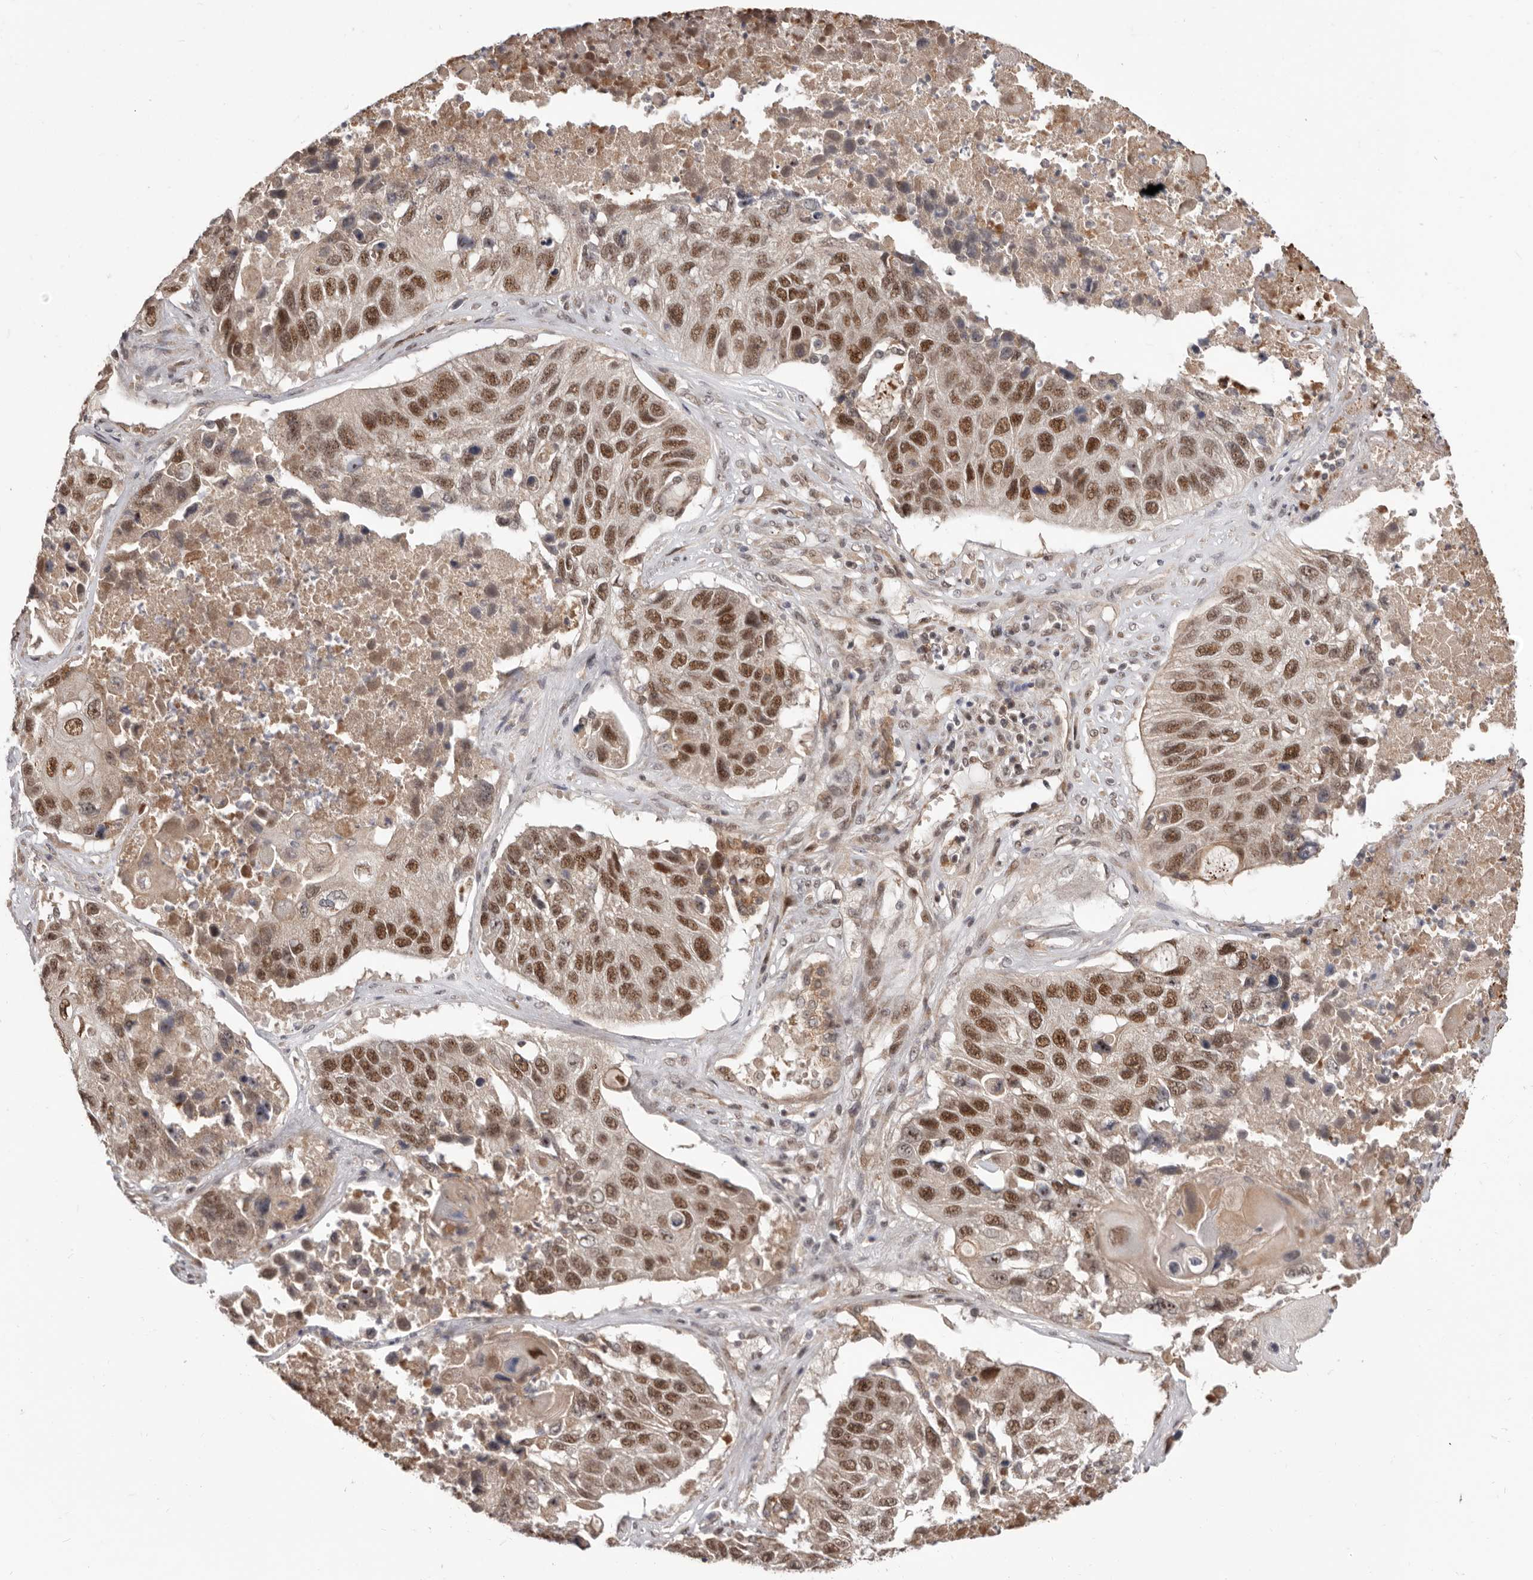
{"staining": {"intensity": "strong", "quantity": ">75%", "location": "nuclear"}, "tissue": "lung cancer", "cell_type": "Tumor cells", "image_type": "cancer", "snomed": [{"axis": "morphology", "description": "Squamous cell carcinoma, NOS"}, {"axis": "topography", "description": "Lung"}], "caption": "The micrograph reveals a brown stain indicating the presence of a protein in the nuclear of tumor cells in lung cancer.", "gene": "NCOA3", "patient": {"sex": "male", "age": 61}}